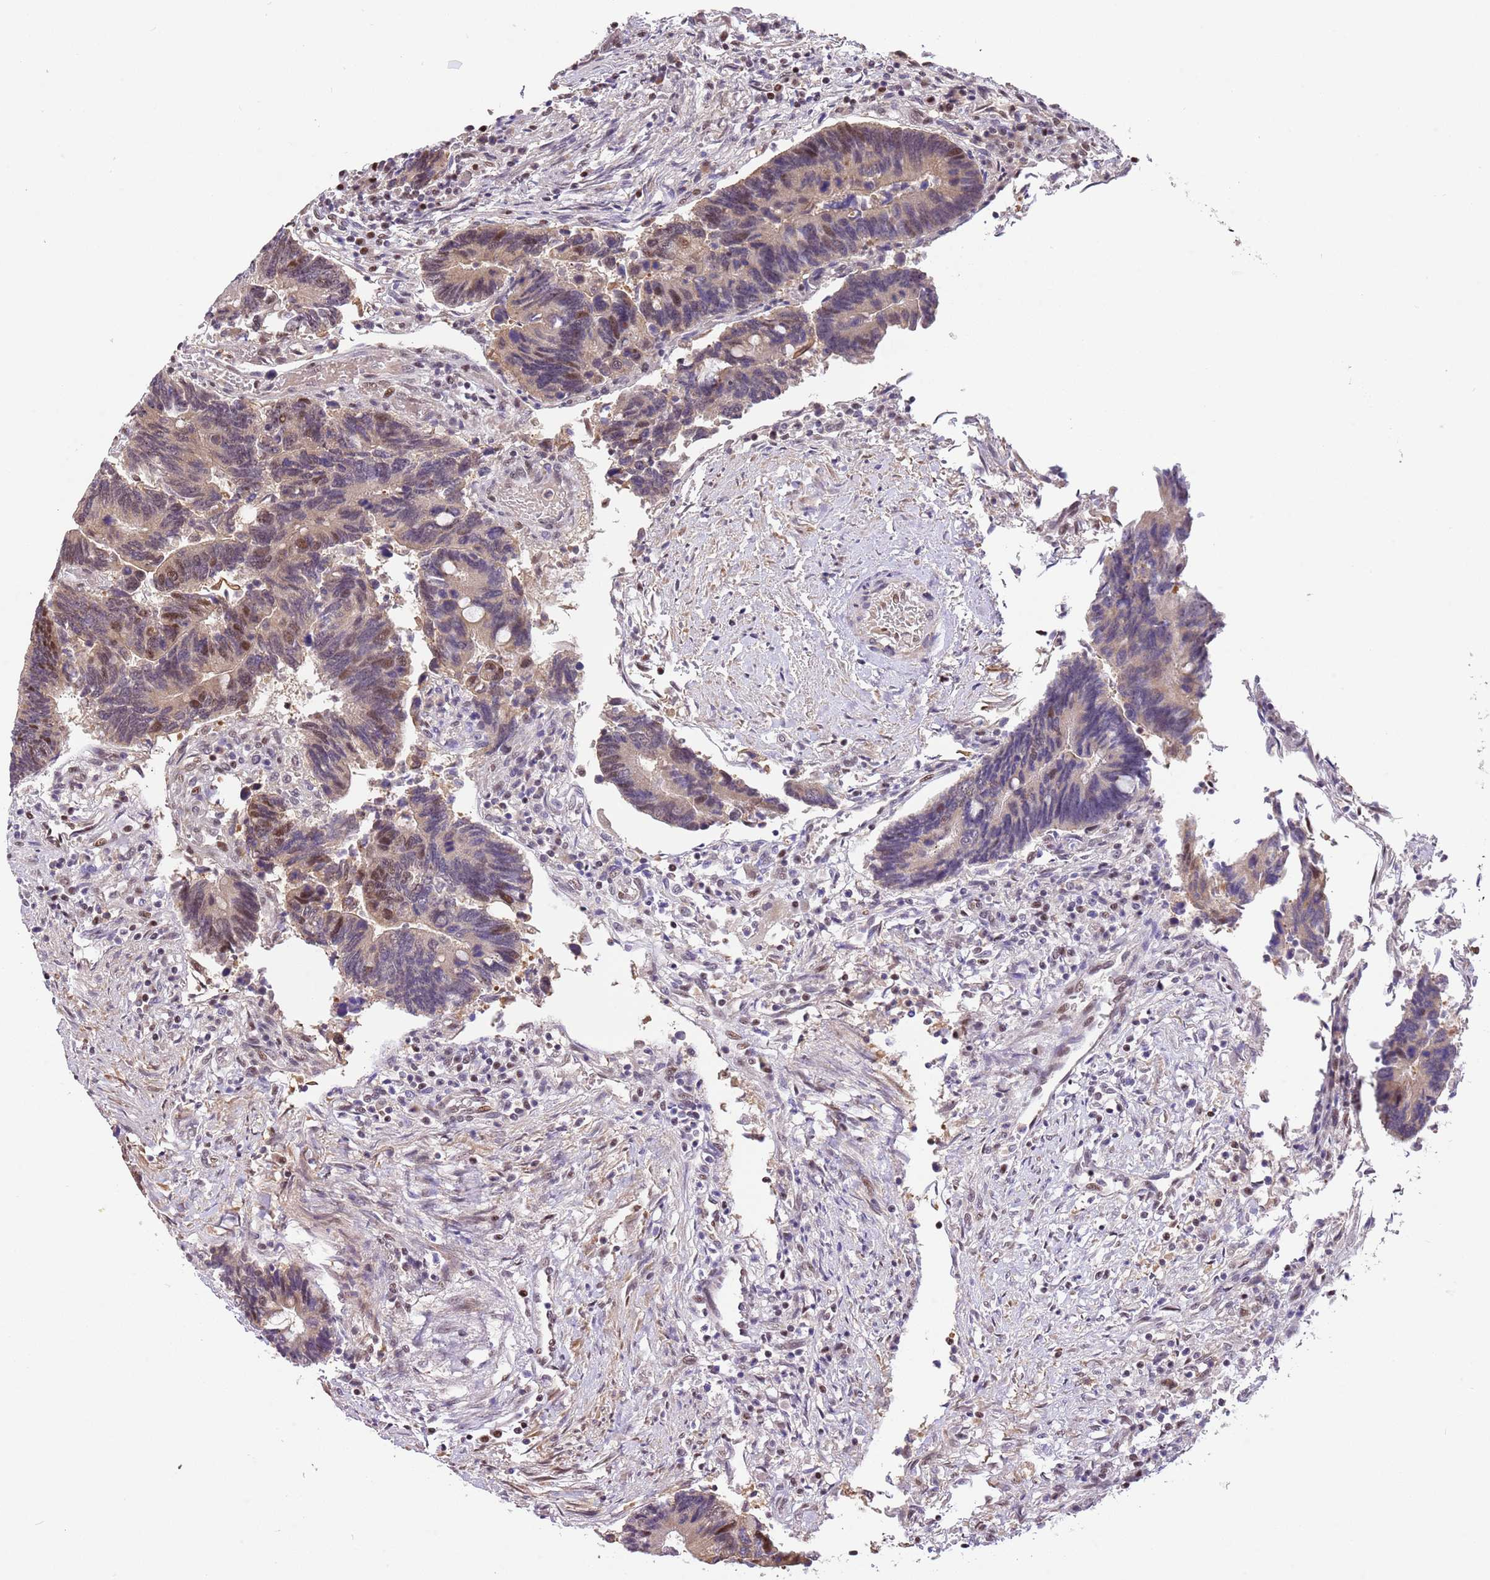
{"staining": {"intensity": "weak", "quantity": ">75%", "location": "cytoplasmic/membranous,nuclear"}, "tissue": "colorectal cancer", "cell_type": "Tumor cells", "image_type": "cancer", "snomed": [{"axis": "morphology", "description": "Adenocarcinoma, NOS"}, {"axis": "topography", "description": "Colon"}], "caption": "DAB (3,3'-diaminobenzidine) immunohistochemical staining of human colorectal adenocarcinoma displays weak cytoplasmic/membranous and nuclear protein expression in approximately >75% of tumor cells.", "gene": "RFK", "patient": {"sex": "male", "age": 87}}